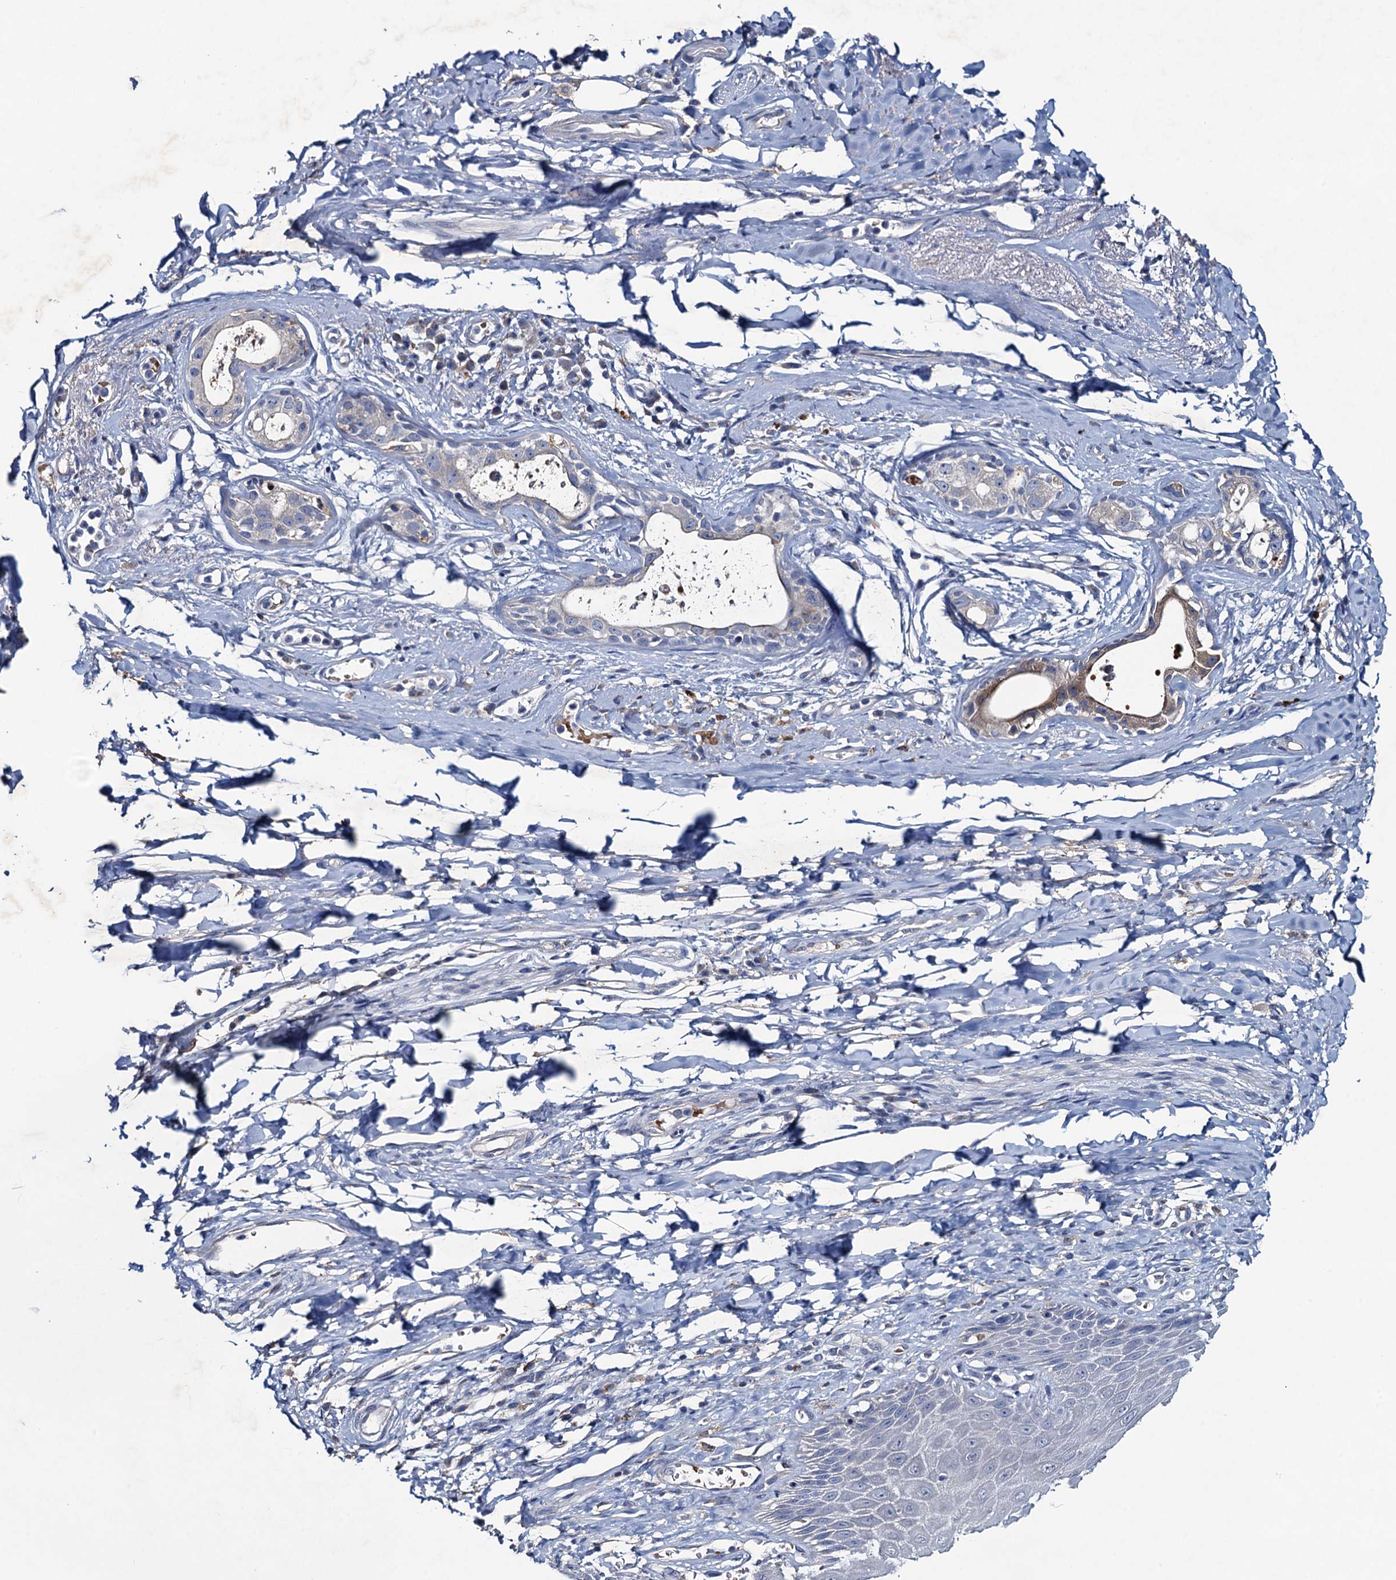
{"staining": {"intensity": "weak", "quantity": "<25%", "location": "cytoplasmic/membranous"}, "tissue": "skin", "cell_type": "Epidermal cells", "image_type": "normal", "snomed": [{"axis": "morphology", "description": "Normal tissue, NOS"}, {"axis": "topography", "description": "Anal"}], "caption": "Immunohistochemical staining of benign skin exhibits no significant expression in epidermal cells.", "gene": "RTKN2", "patient": {"sex": "male", "age": 78}}